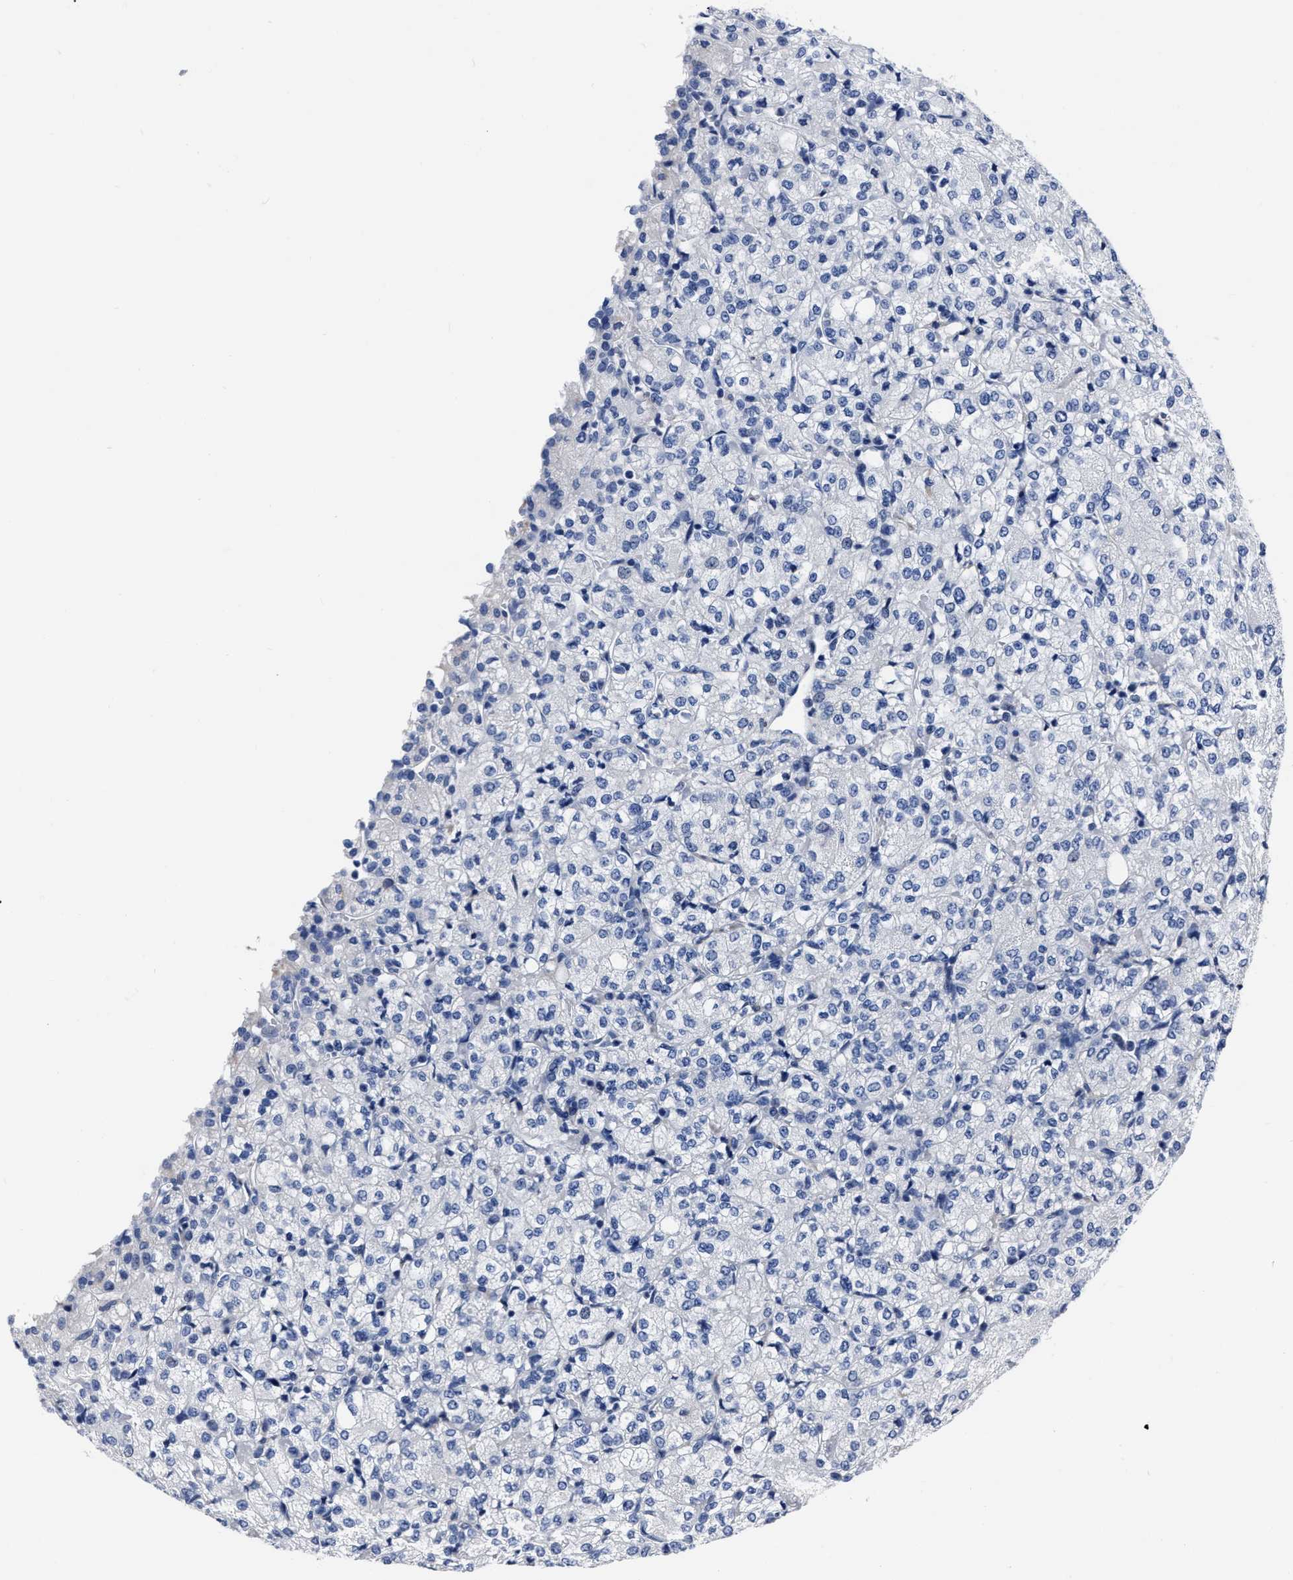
{"staining": {"intensity": "negative", "quantity": "none", "location": "none"}, "tissue": "renal cancer", "cell_type": "Tumor cells", "image_type": "cancer", "snomed": [{"axis": "morphology", "description": "Adenocarcinoma, NOS"}, {"axis": "topography", "description": "Kidney"}], "caption": "Tumor cells are negative for brown protein staining in adenocarcinoma (renal).", "gene": "MOV10L1", "patient": {"sex": "male", "age": 77}}